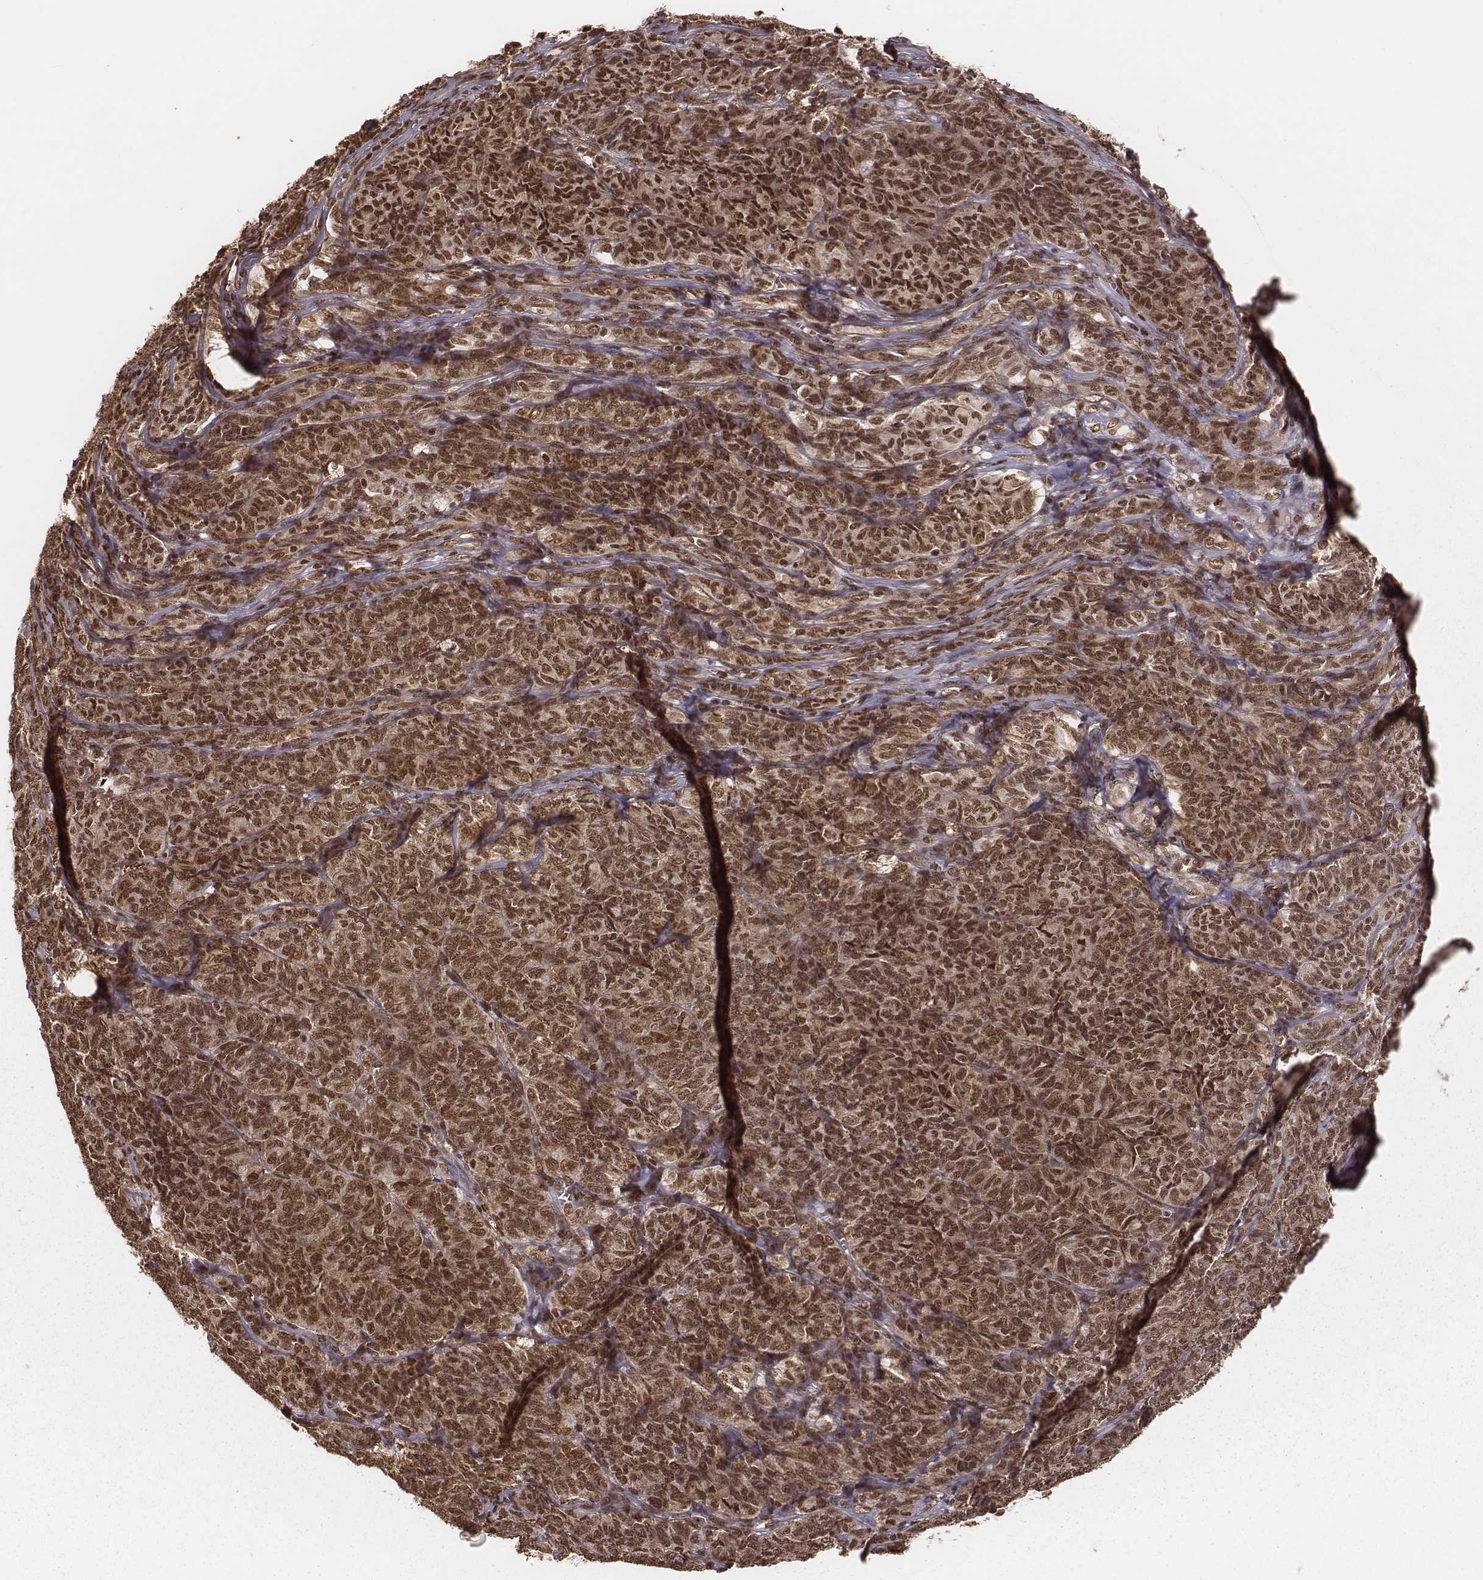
{"staining": {"intensity": "moderate", "quantity": ">75%", "location": "cytoplasmic/membranous,nuclear"}, "tissue": "ovarian cancer", "cell_type": "Tumor cells", "image_type": "cancer", "snomed": [{"axis": "morphology", "description": "Carcinoma, endometroid"}, {"axis": "topography", "description": "Ovary"}], "caption": "Ovarian endometroid carcinoma stained for a protein (brown) exhibits moderate cytoplasmic/membranous and nuclear positive staining in about >75% of tumor cells.", "gene": "NFX1", "patient": {"sex": "female", "age": 80}}